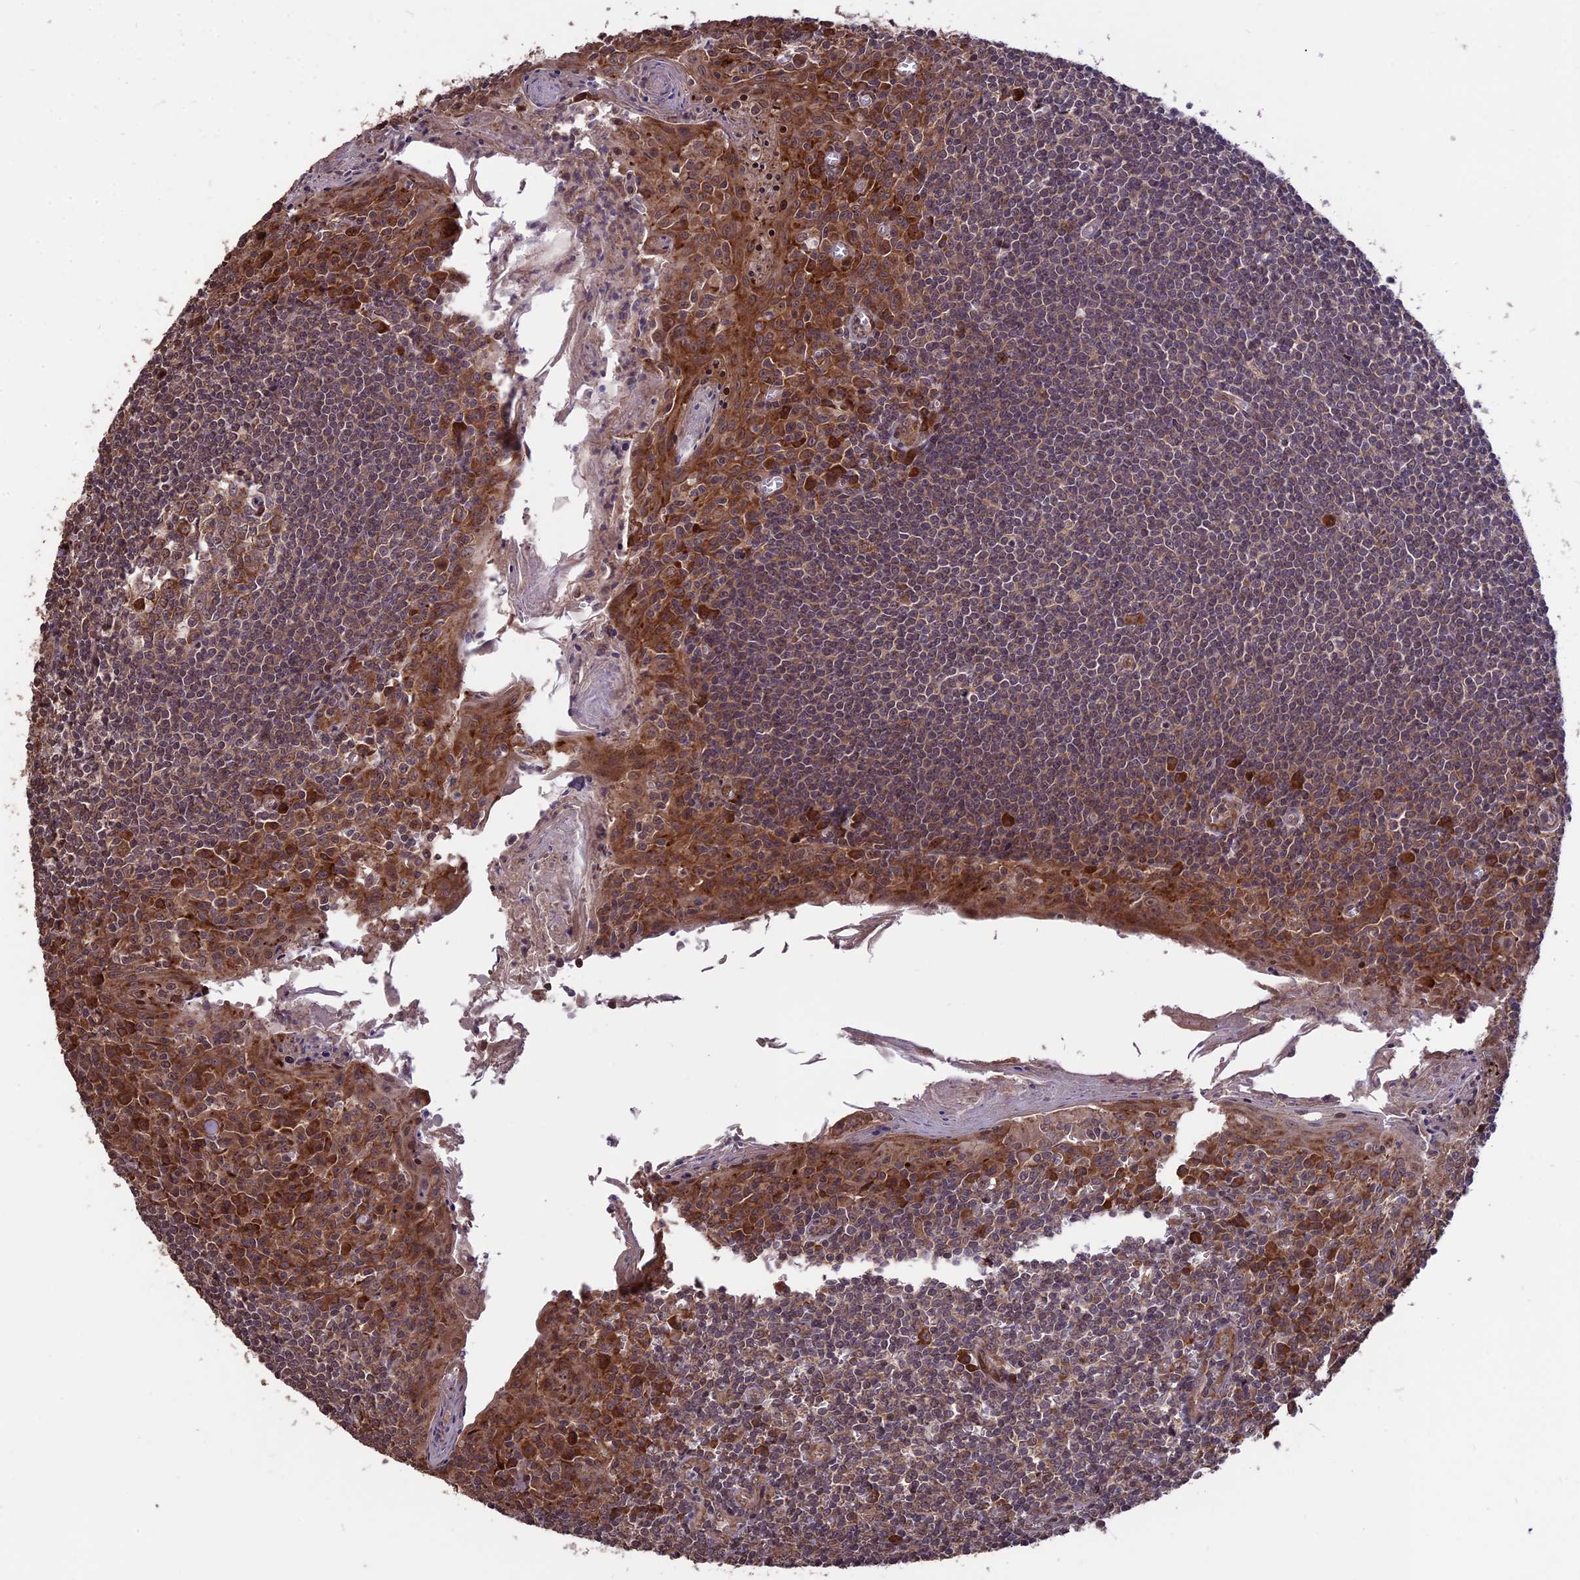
{"staining": {"intensity": "moderate", "quantity": ">75%", "location": "cytoplasmic/membranous"}, "tissue": "tonsil", "cell_type": "Germinal center cells", "image_type": "normal", "snomed": [{"axis": "morphology", "description": "Normal tissue, NOS"}, {"axis": "topography", "description": "Tonsil"}], "caption": "Germinal center cells display medium levels of moderate cytoplasmic/membranous expression in approximately >75% of cells in unremarkable tonsil.", "gene": "ZNF598", "patient": {"sex": "male", "age": 27}}